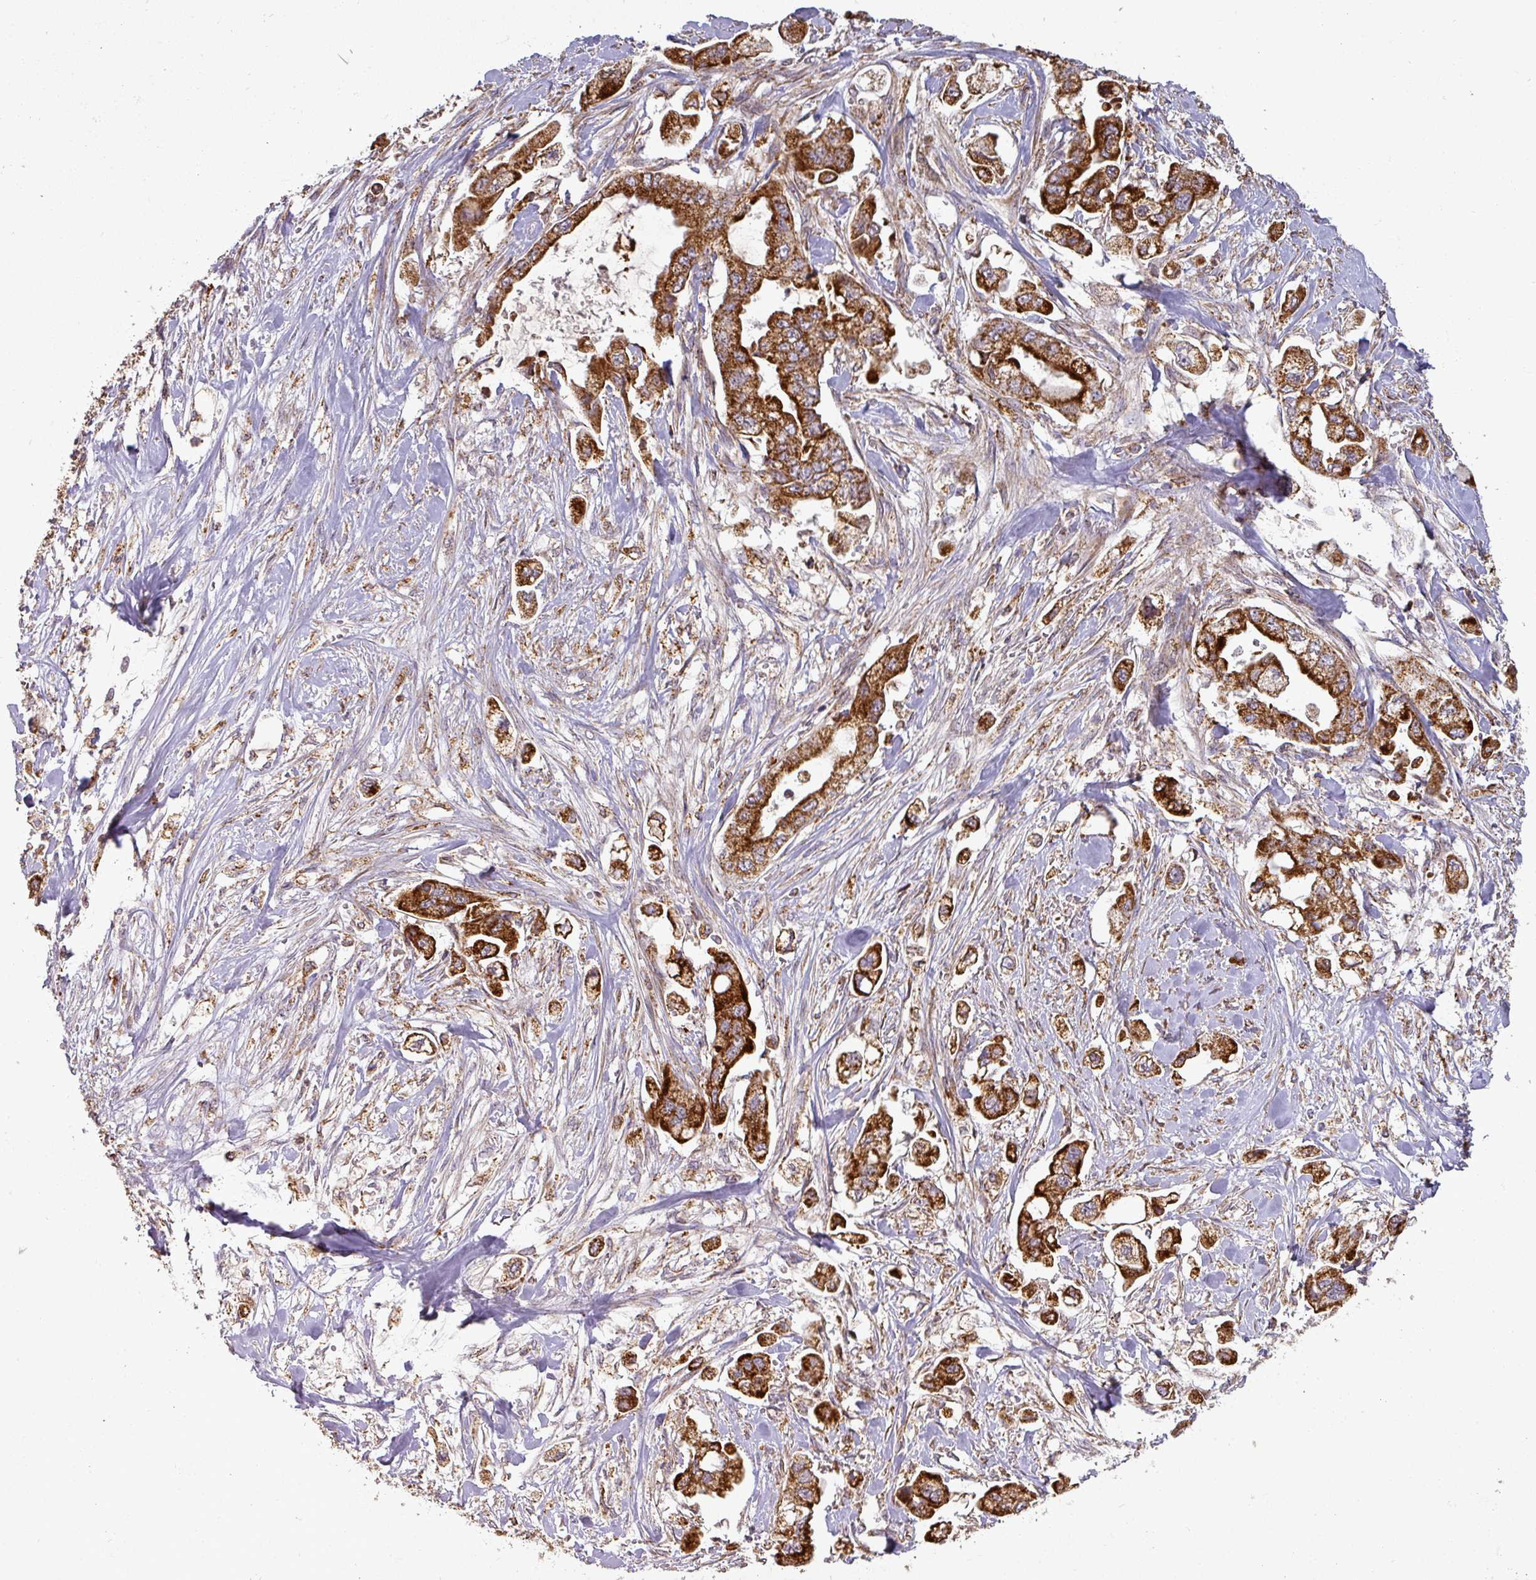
{"staining": {"intensity": "strong", "quantity": ">75%", "location": "cytoplasmic/membranous"}, "tissue": "stomach cancer", "cell_type": "Tumor cells", "image_type": "cancer", "snomed": [{"axis": "morphology", "description": "Adenocarcinoma, NOS"}, {"axis": "topography", "description": "Stomach"}], "caption": "Stomach adenocarcinoma was stained to show a protein in brown. There is high levels of strong cytoplasmic/membranous staining in about >75% of tumor cells. Immunohistochemistry stains the protein in brown and the nuclei are stained blue.", "gene": "GPD2", "patient": {"sex": "male", "age": 62}}